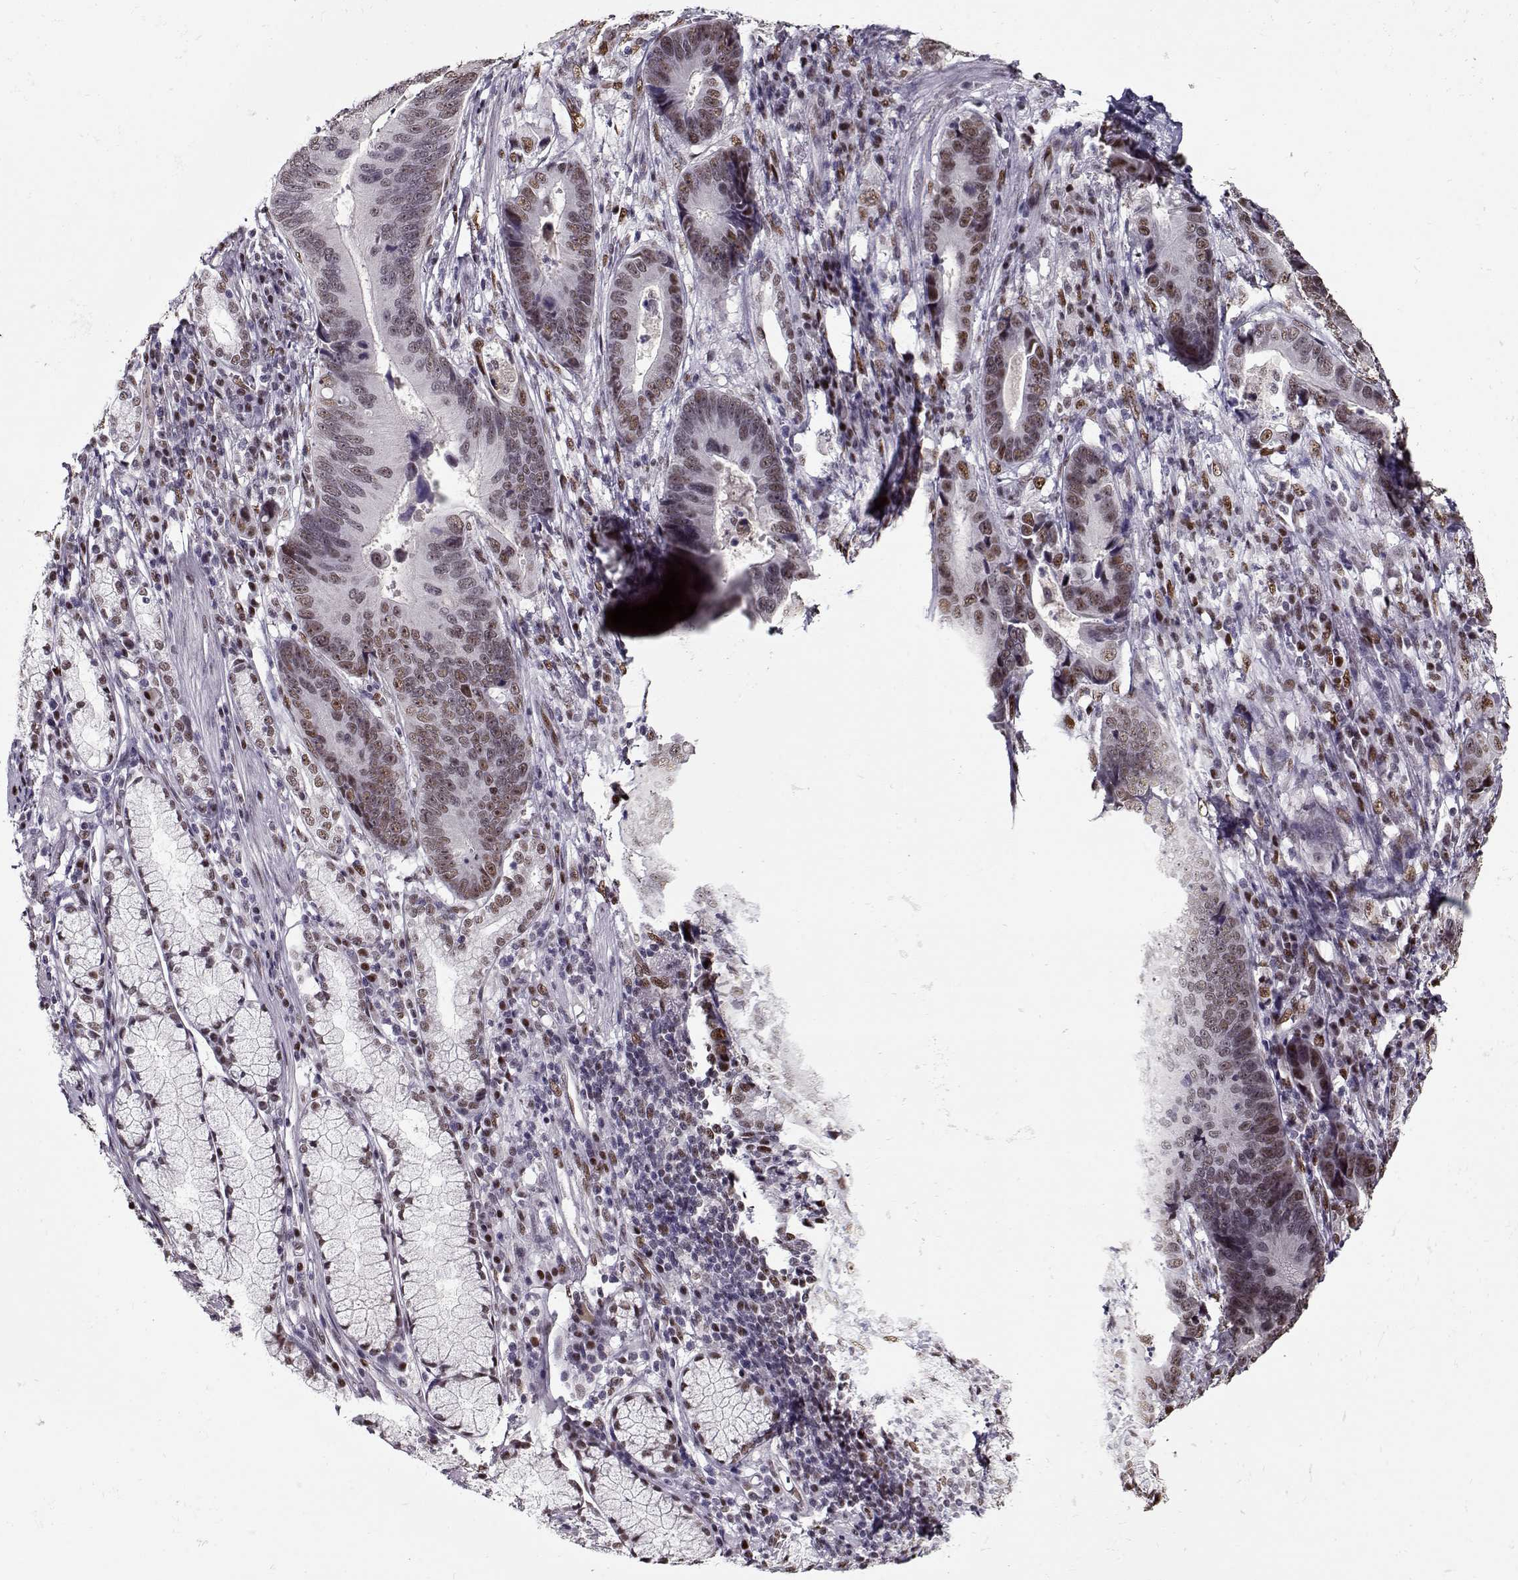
{"staining": {"intensity": "weak", "quantity": "25%-75%", "location": "nuclear"}, "tissue": "stomach cancer", "cell_type": "Tumor cells", "image_type": "cancer", "snomed": [{"axis": "morphology", "description": "Adenocarcinoma, NOS"}, {"axis": "topography", "description": "Stomach"}], "caption": "Stomach cancer stained for a protein shows weak nuclear positivity in tumor cells. The staining is performed using DAB brown chromogen to label protein expression. The nuclei are counter-stained blue using hematoxylin.", "gene": "PRMT8", "patient": {"sex": "male", "age": 84}}